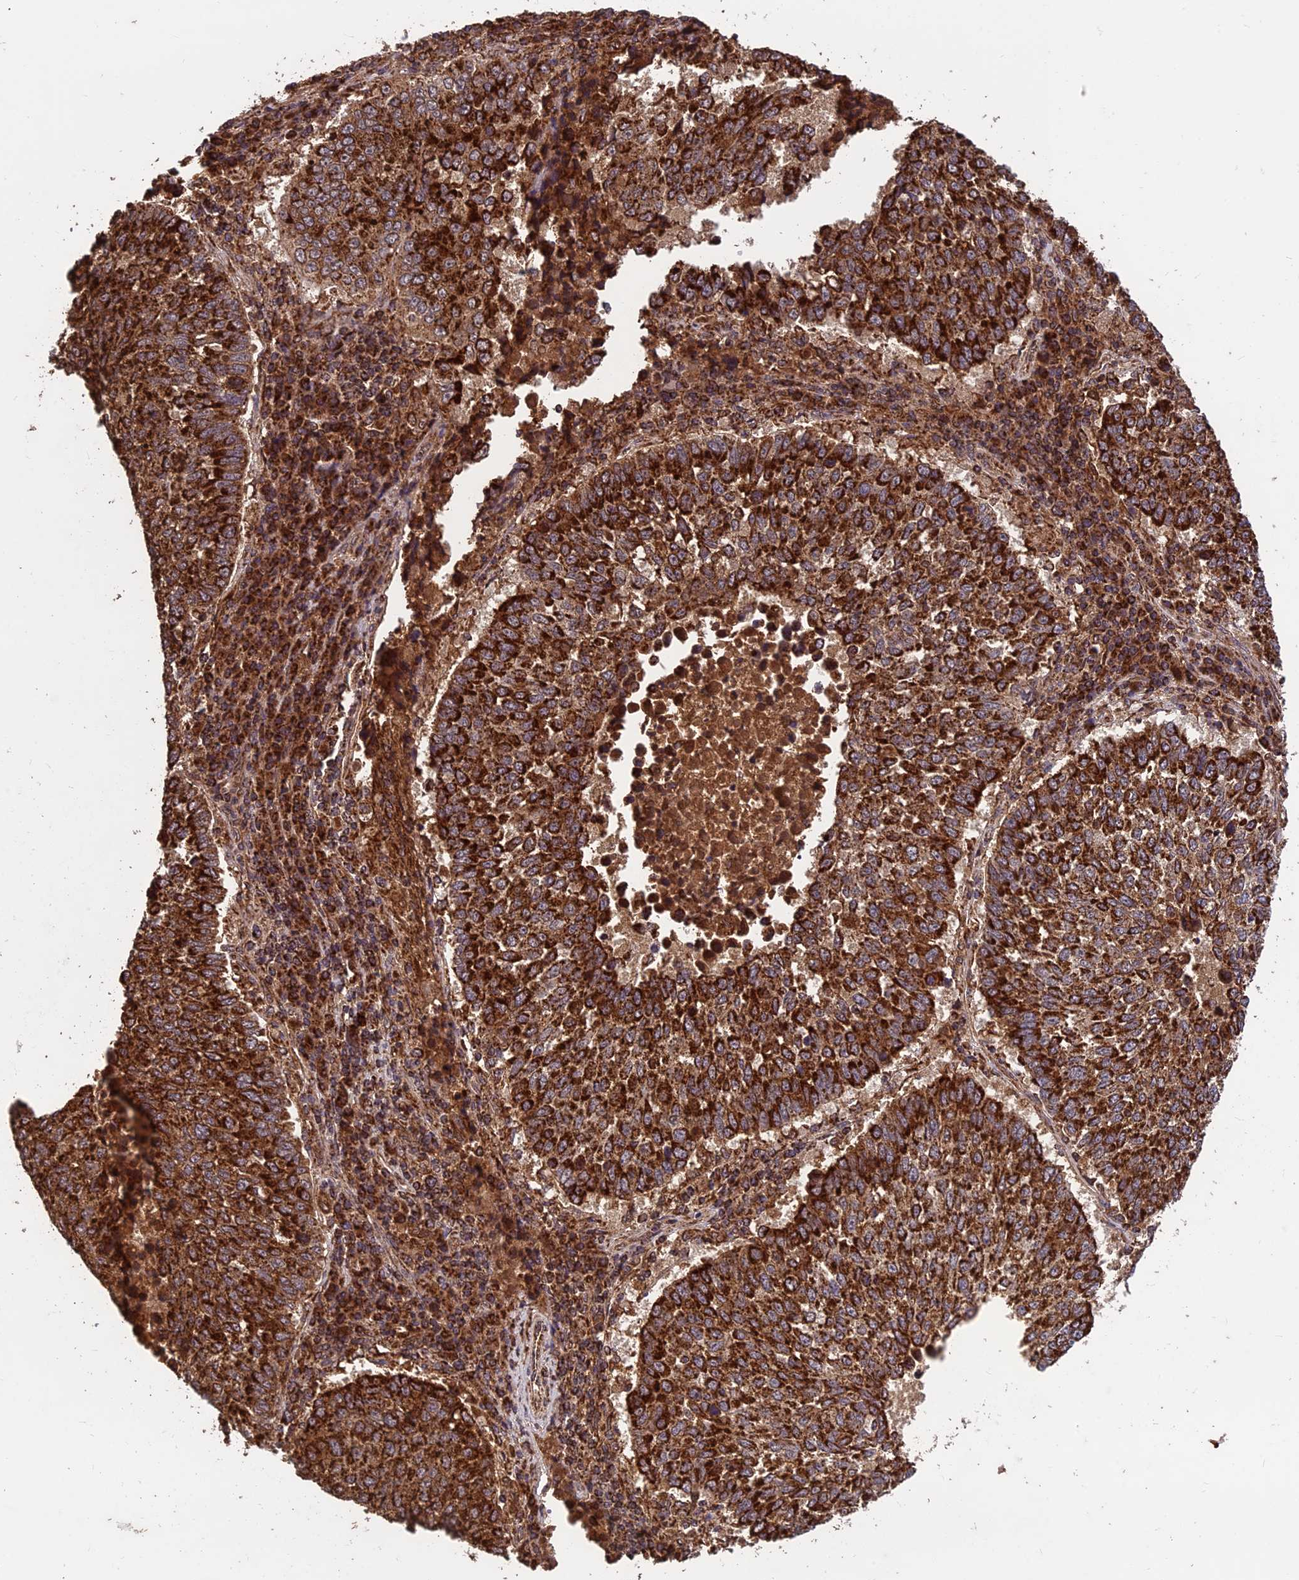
{"staining": {"intensity": "strong", "quantity": ">75%", "location": "cytoplasmic/membranous"}, "tissue": "lung cancer", "cell_type": "Tumor cells", "image_type": "cancer", "snomed": [{"axis": "morphology", "description": "Squamous cell carcinoma, NOS"}, {"axis": "topography", "description": "Lung"}], "caption": "Brown immunohistochemical staining in lung cancer (squamous cell carcinoma) displays strong cytoplasmic/membranous expression in about >75% of tumor cells.", "gene": "CCDC15", "patient": {"sex": "male", "age": 73}}